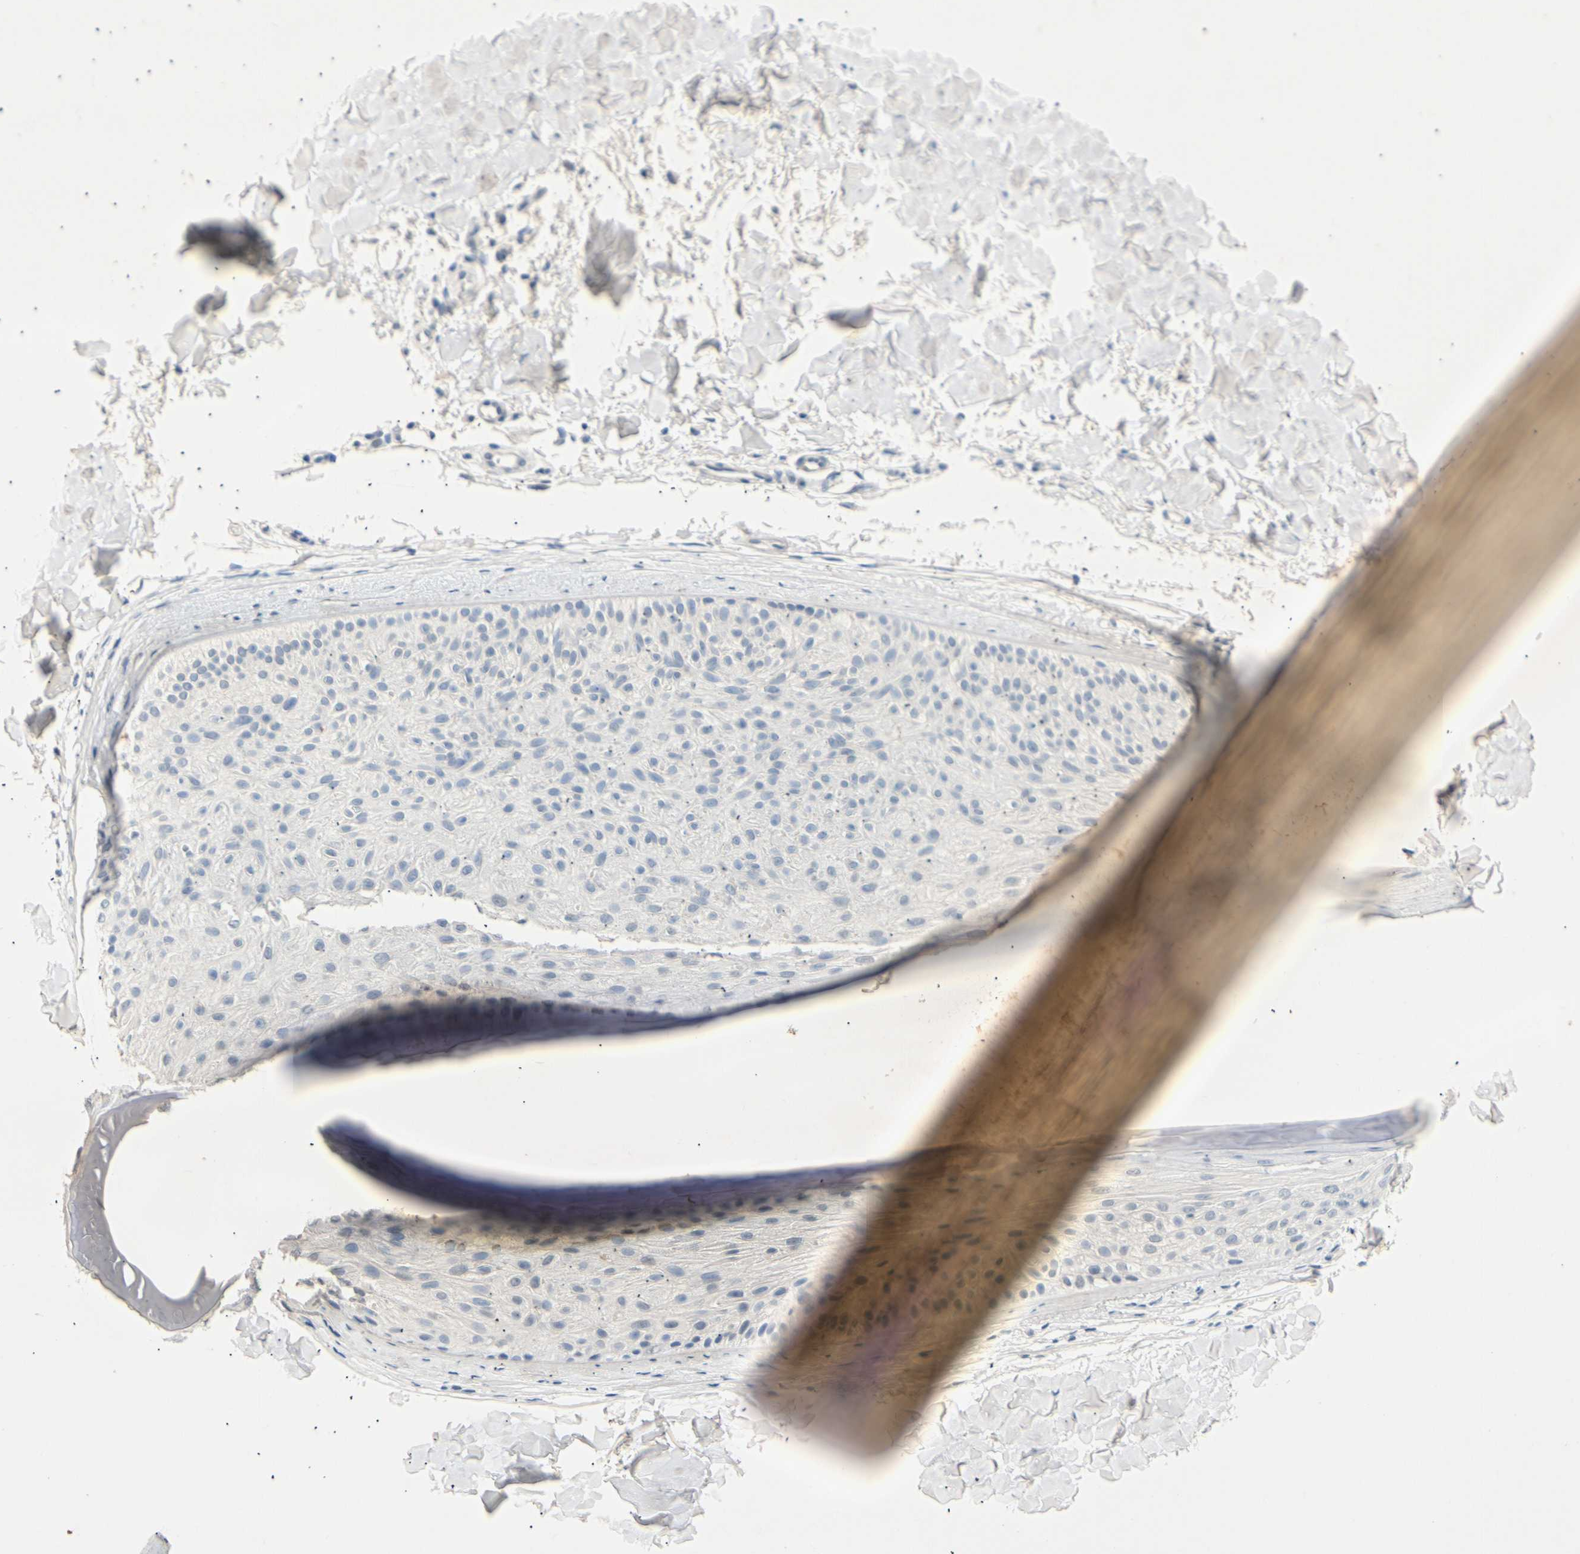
{"staining": {"intensity": "negative", "quantity": "none", "location": "none"}, "tissue": "skin cancer", "cell_type": "Tumor cells", "image_type": "cancer", "snomed": [{"axis": "morphology", "description": "Normal tissue, NOS"}, {"axis": "morphology", "description": "Basal cell carcinoma"}, {"axis": "topography", "description": "Skin"}], "caption": "IHC histopathology image of human skin cancer stained for a protein (brown), which displays no staining in tumor cells. The staining was performed using DAB to visualize the protein expression in brown, while the nuclei were stained in blue with hematoxylin (Magnification: 20x).", "gene": "CLDN7", "patient": {"sex": "male", "age": 52}}